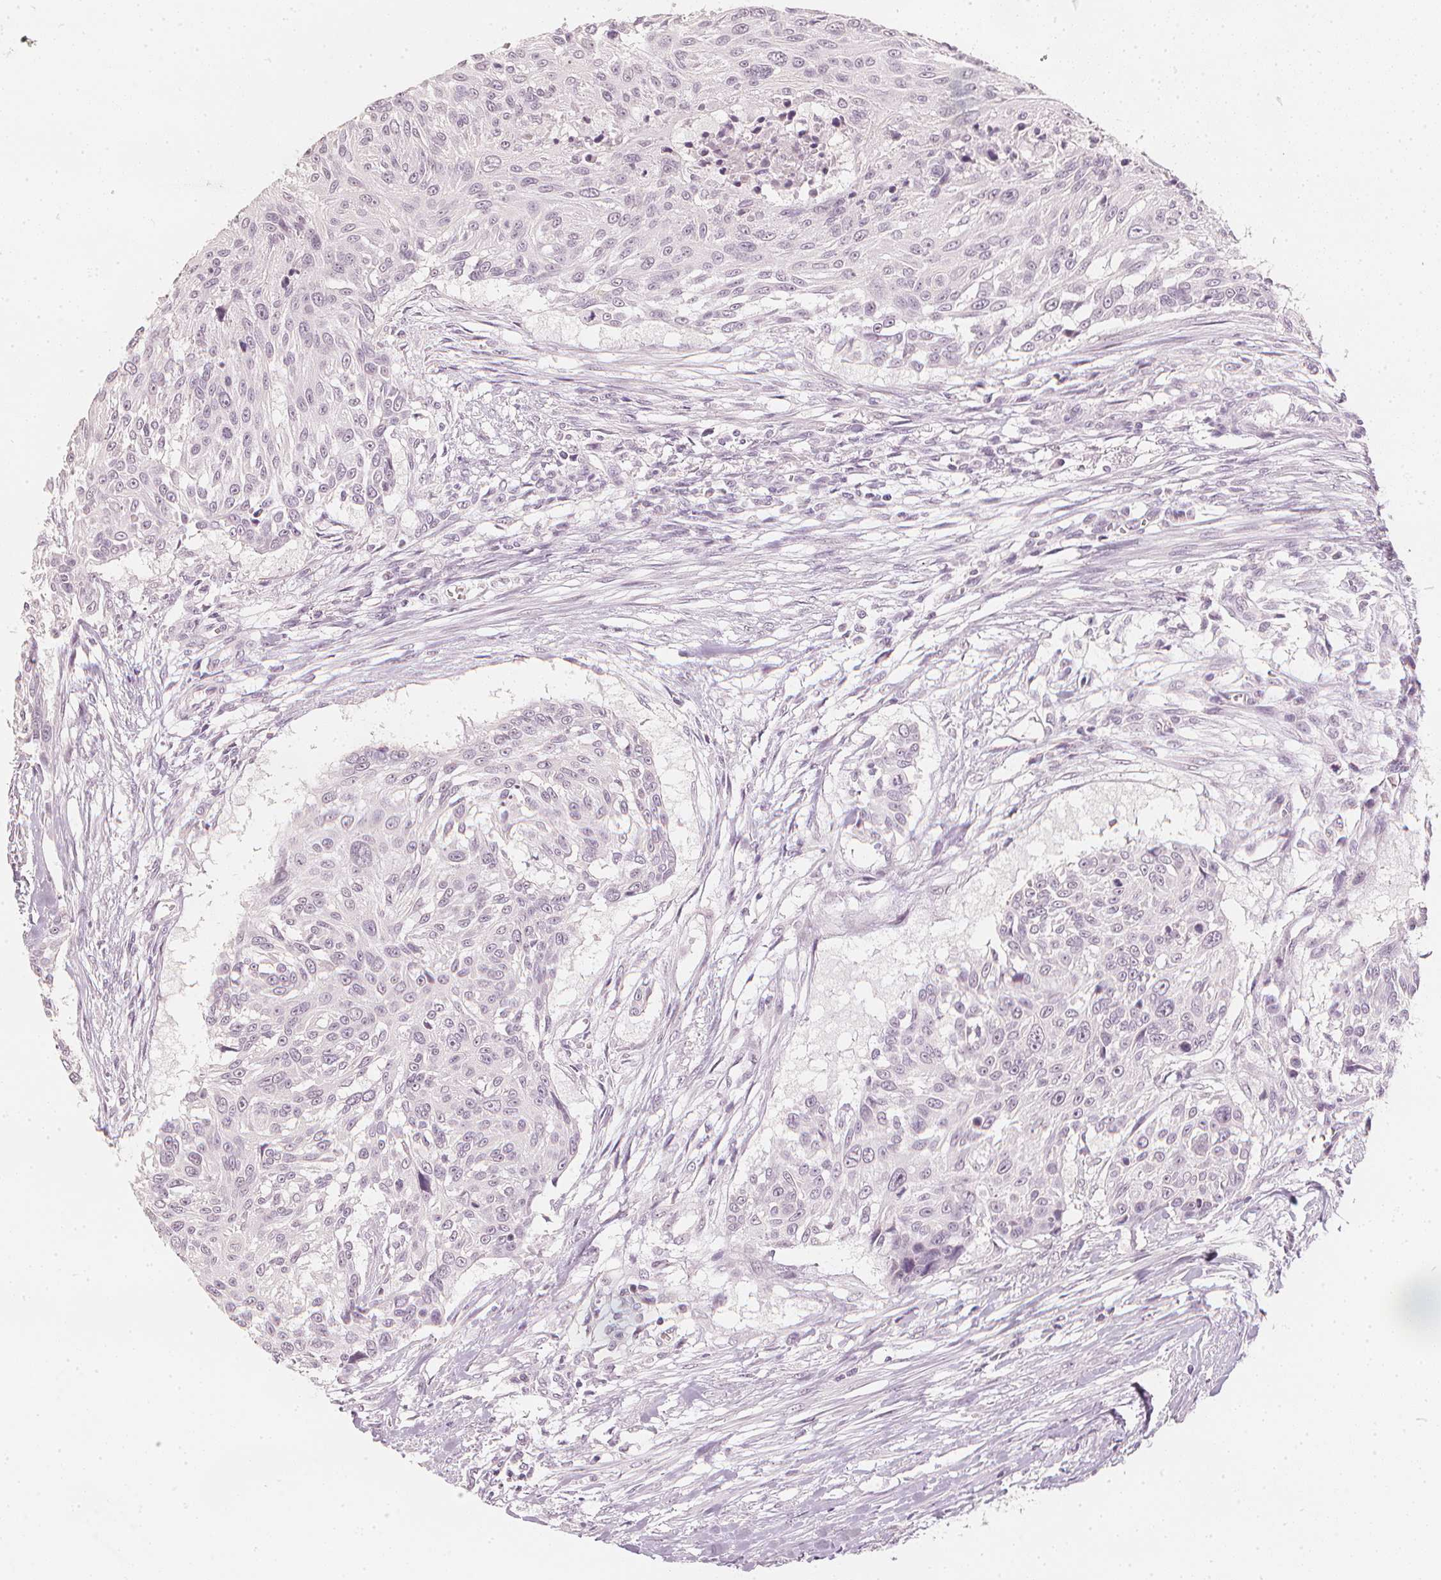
{"staining": {"intensity": "negative", "quantity": "none", "location": "none"}, "tissue": "urothelial cancer", "cell_type": "Tumor cells", "image_type": "cancer", "snomed": [{"axis": "morphology", "description": "Urothelial carcinoma, NOS"}, {"axis": "topography", "description": "Urinary bladder"}], "caption": "A photomicrograph of transitional cell carcinoma stained for a protein exhibits no brown staining in tumor cells.", "gene": "CALB1", "patient": {"sex": "male", "age": 55}}